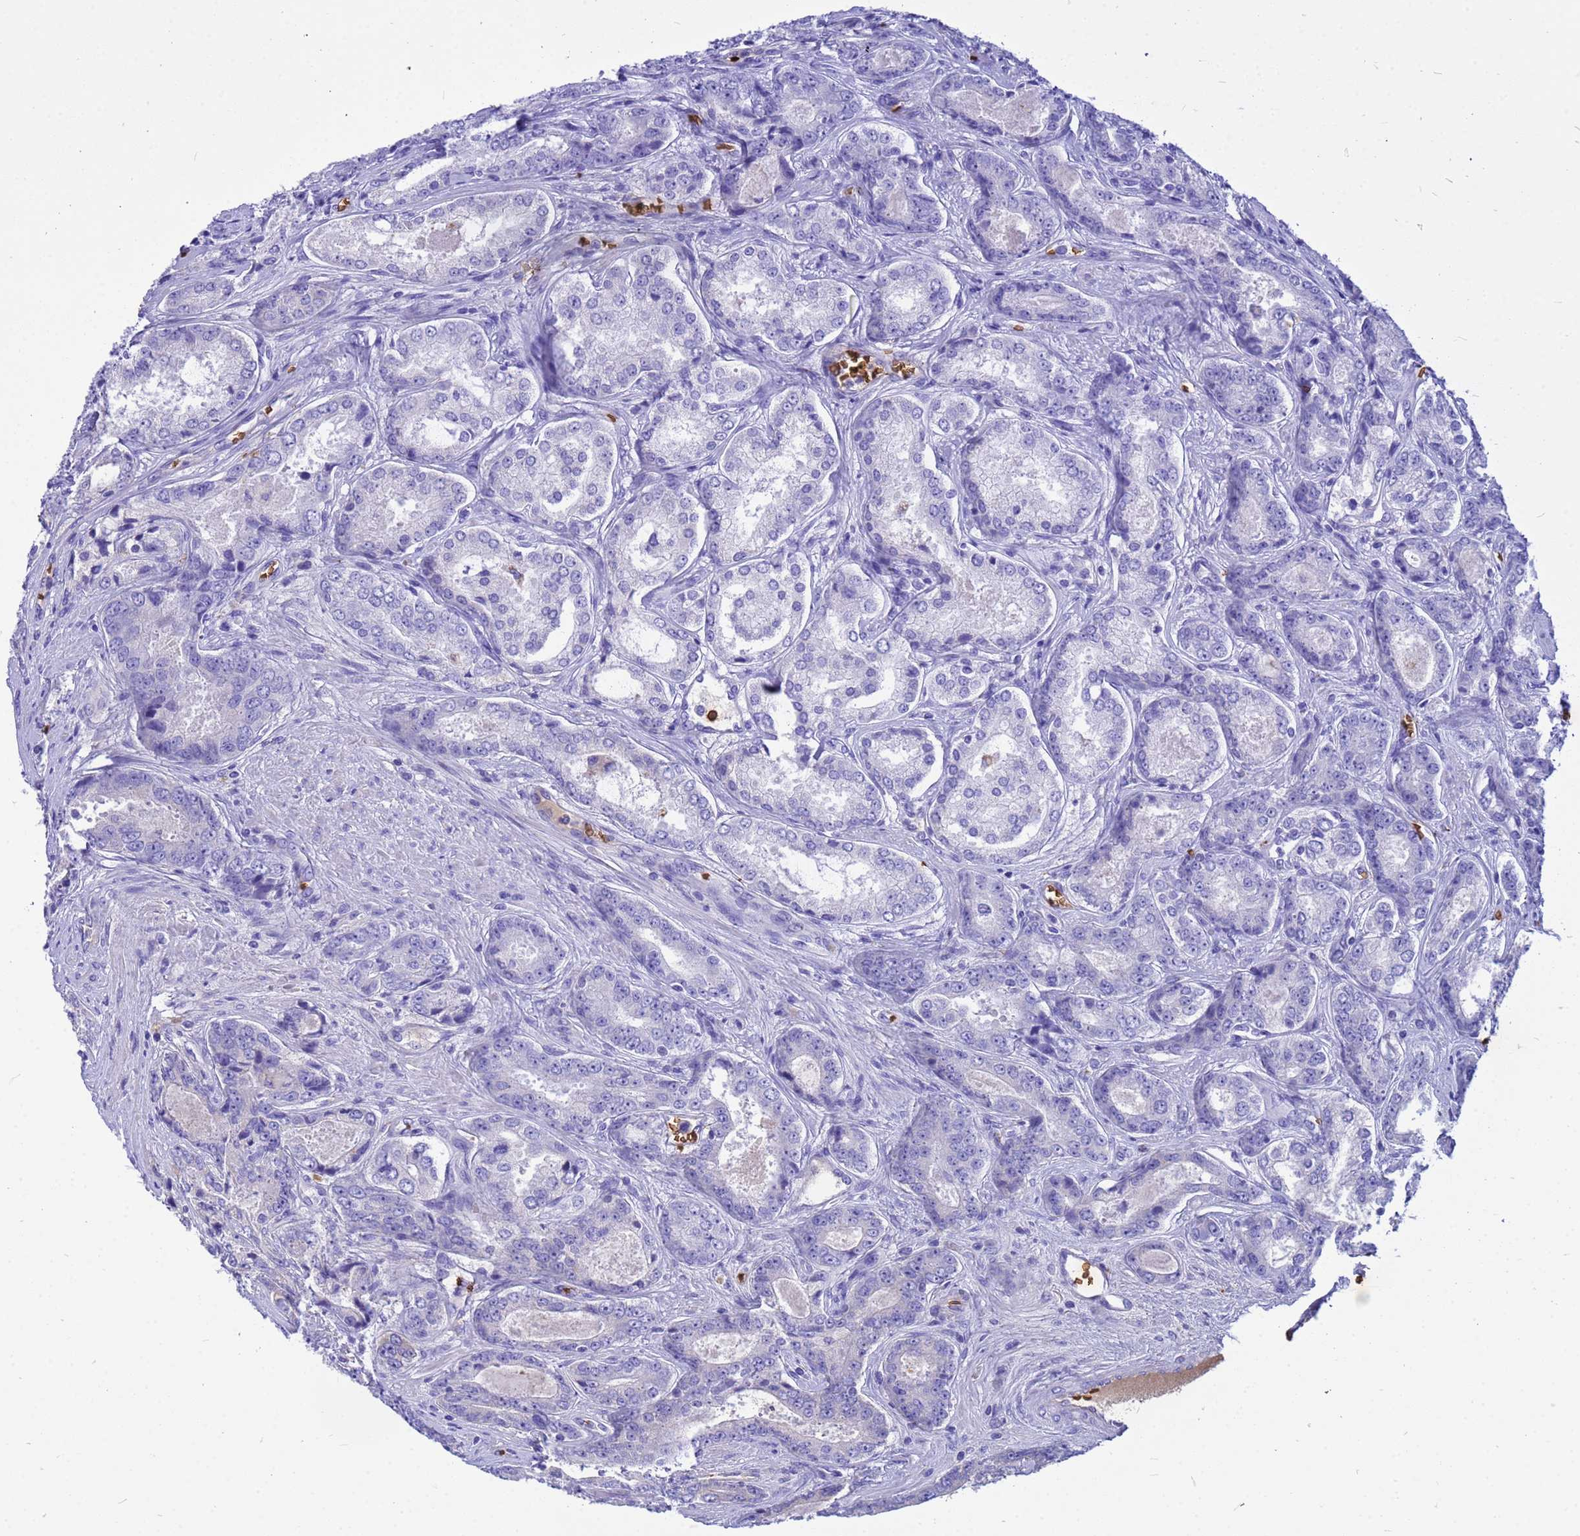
{"staining": {"intensity": "negative", "quantity": "none", "location": "none"}, "tissue": "prostate cancer", "cell_type": "Tumor cells", "image_type": "cancer", "snomed": [{"axis": "morphology", "description": "Adenocarcinoma, Low grade"}, {"axis": "topography", "description": "Prostate"}], "caption": "Human prostate cancer (low-grade adenocarcinoma) stained for a protein using IHC displays no positivity in tumor cells.", "gene": "HBA2", "patient": {"sex": "male", "age": 68}}